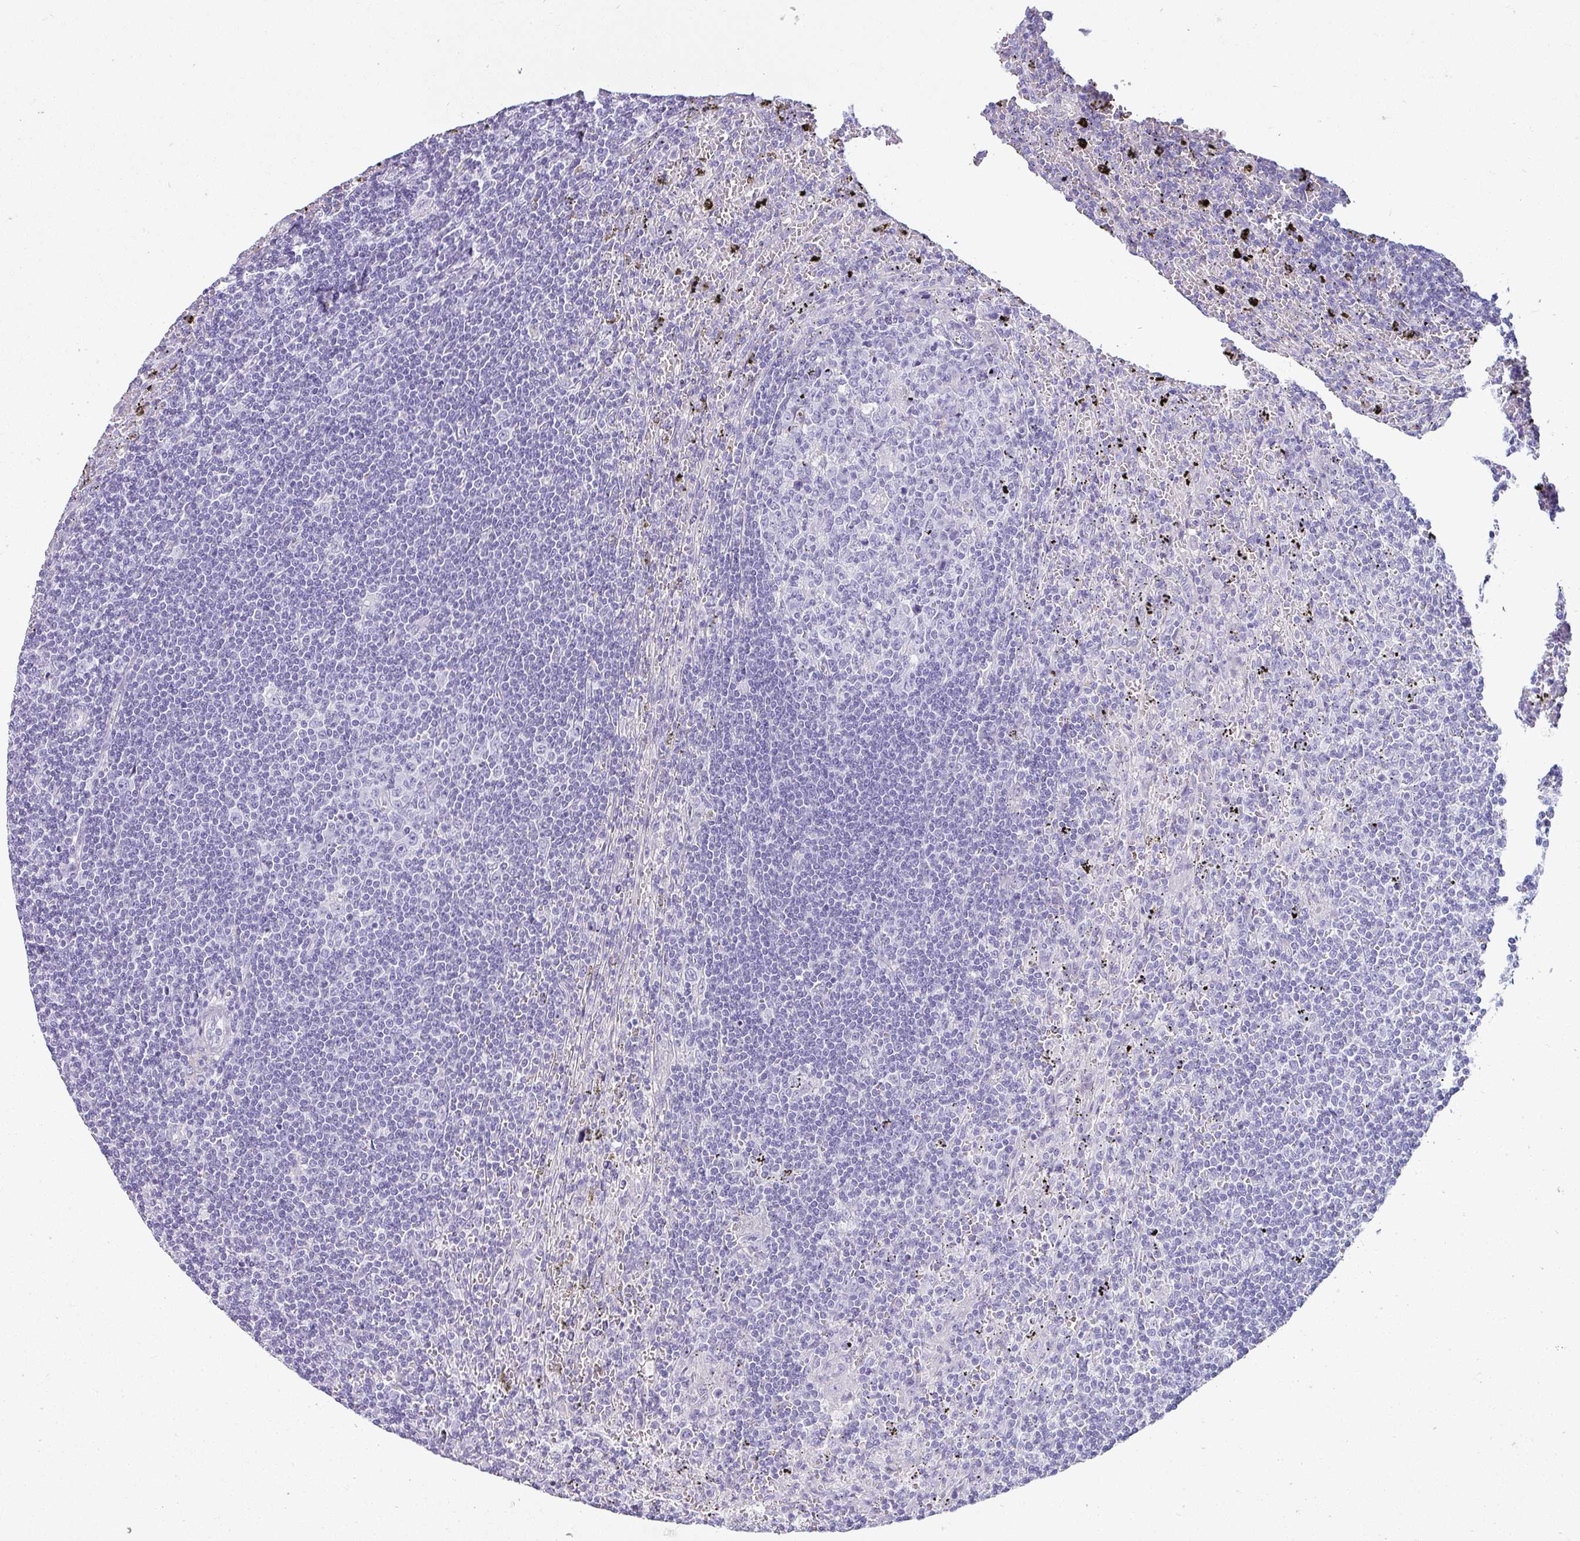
{"staining": {"intensity": "negative", "quantity": "none", "location": "none"}, "tissue": "lymphoma", "cell_type": "Tumor cells", "image_type": "cancer", "snomed": [{"axis": "morphology", "description": "Malignant lymphoma, non-Hodgkin's type, Low grade"}, {"axis": "topography", "description": "Spleen"}], "caption": "DAB (3,3'-diaminobenzidine) immunohistochemical staining of human malignant lymphoma, non-Hodgkin's type (low-grade) exhibits no significant staining in tumor cells.", "gene": "VCY1B", "patient": {"sex": "male", "age": 76}}